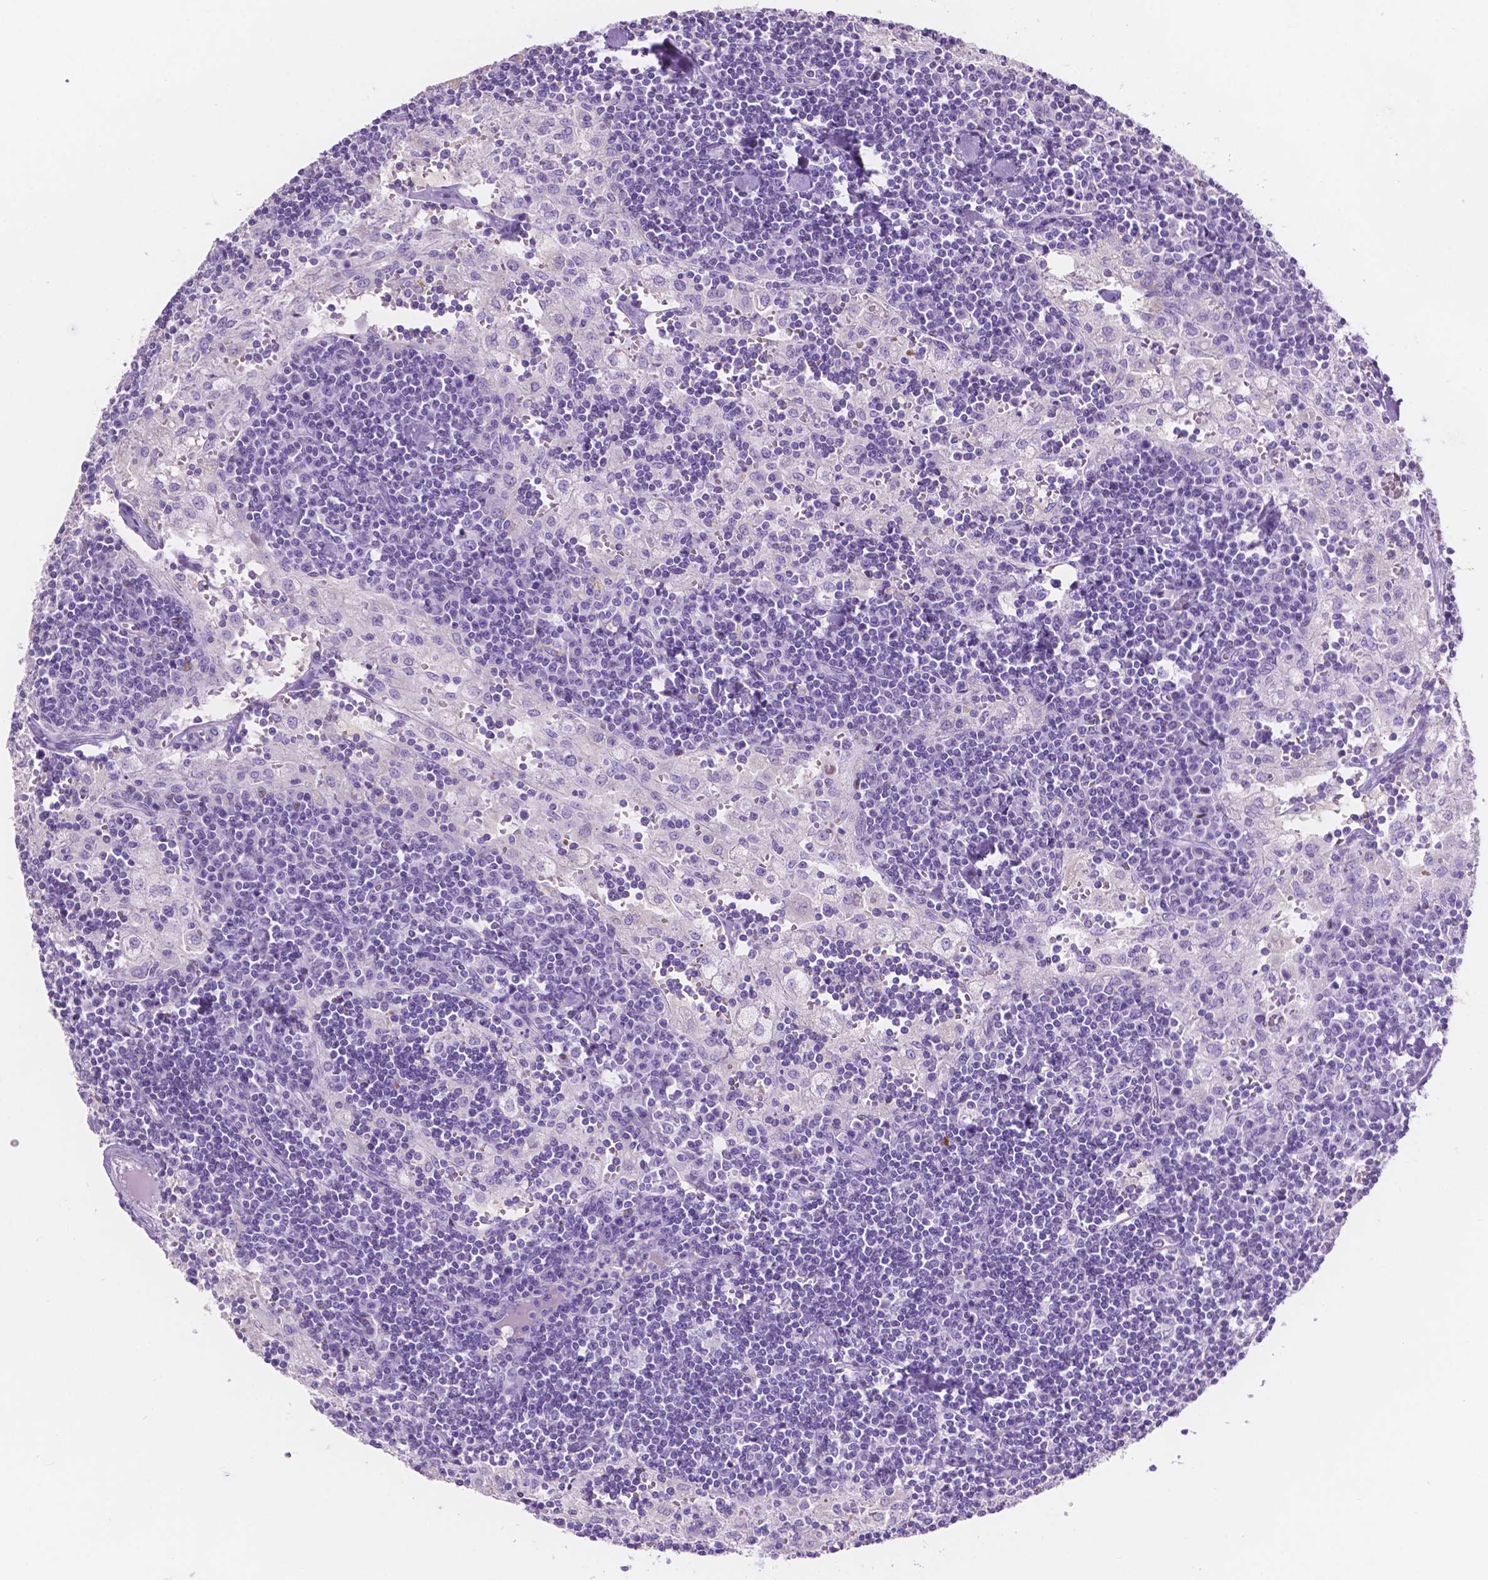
{"staining": {"intensity": "negative", "quantity": "none", "location": "none"}, "tissue": "lymph node", "cell_type": "Germinal center cells", "image_type": "normal", "snomed": [{"axis": "morphology", "description": "Normal tissue, NOS"}, {"axis": "topography", "description": "Lymph node"}], "caption": "Lymph node stained for a protein using immunohistochemistry (IHC) reveals no expression germinal center cells.", "gene": "IGFN1", "patient": {"sex": "male", "age": 55}}